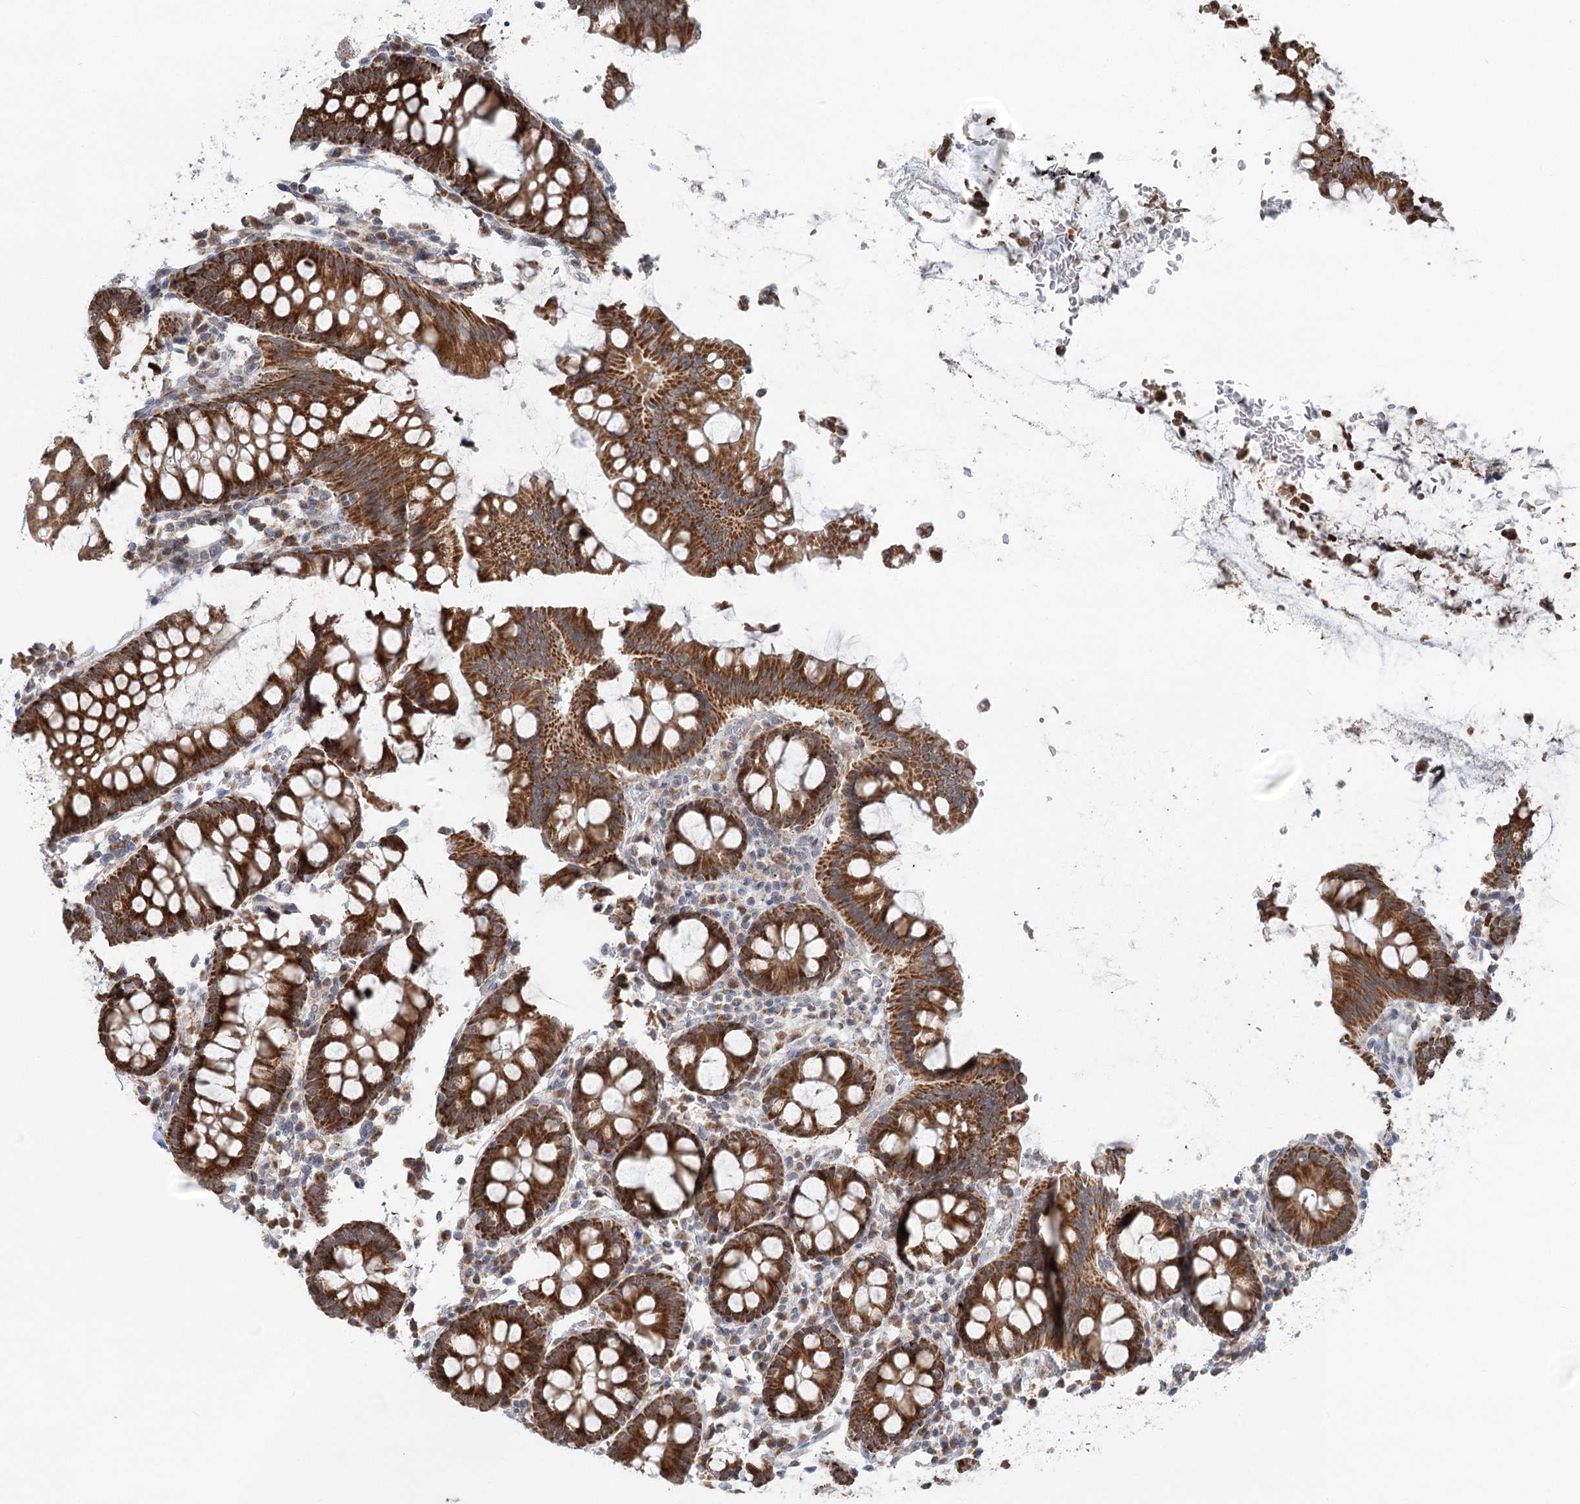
{"staining": {"intensity": "weak", "quantity": "25%-75%", "location": "cytoplasmic/membranous"}, "tissue": "colon", "cell_type": "Endothelial cells", "image_type": "normal", "snomed": [{"axis": "morphology", "description": "Normal tissue, NOS"}, {"axis": "topography", "description": "Colon"}], "caption": "IHC photomicrograph of benign human colon stained for a protein (brown), which reveals low levels of weak cytoplasmic/membranous expression in approximately 25%-75% of endothelial cells.", "gene": "RNF150", "patient": {"sex": "female", "age": 79}}